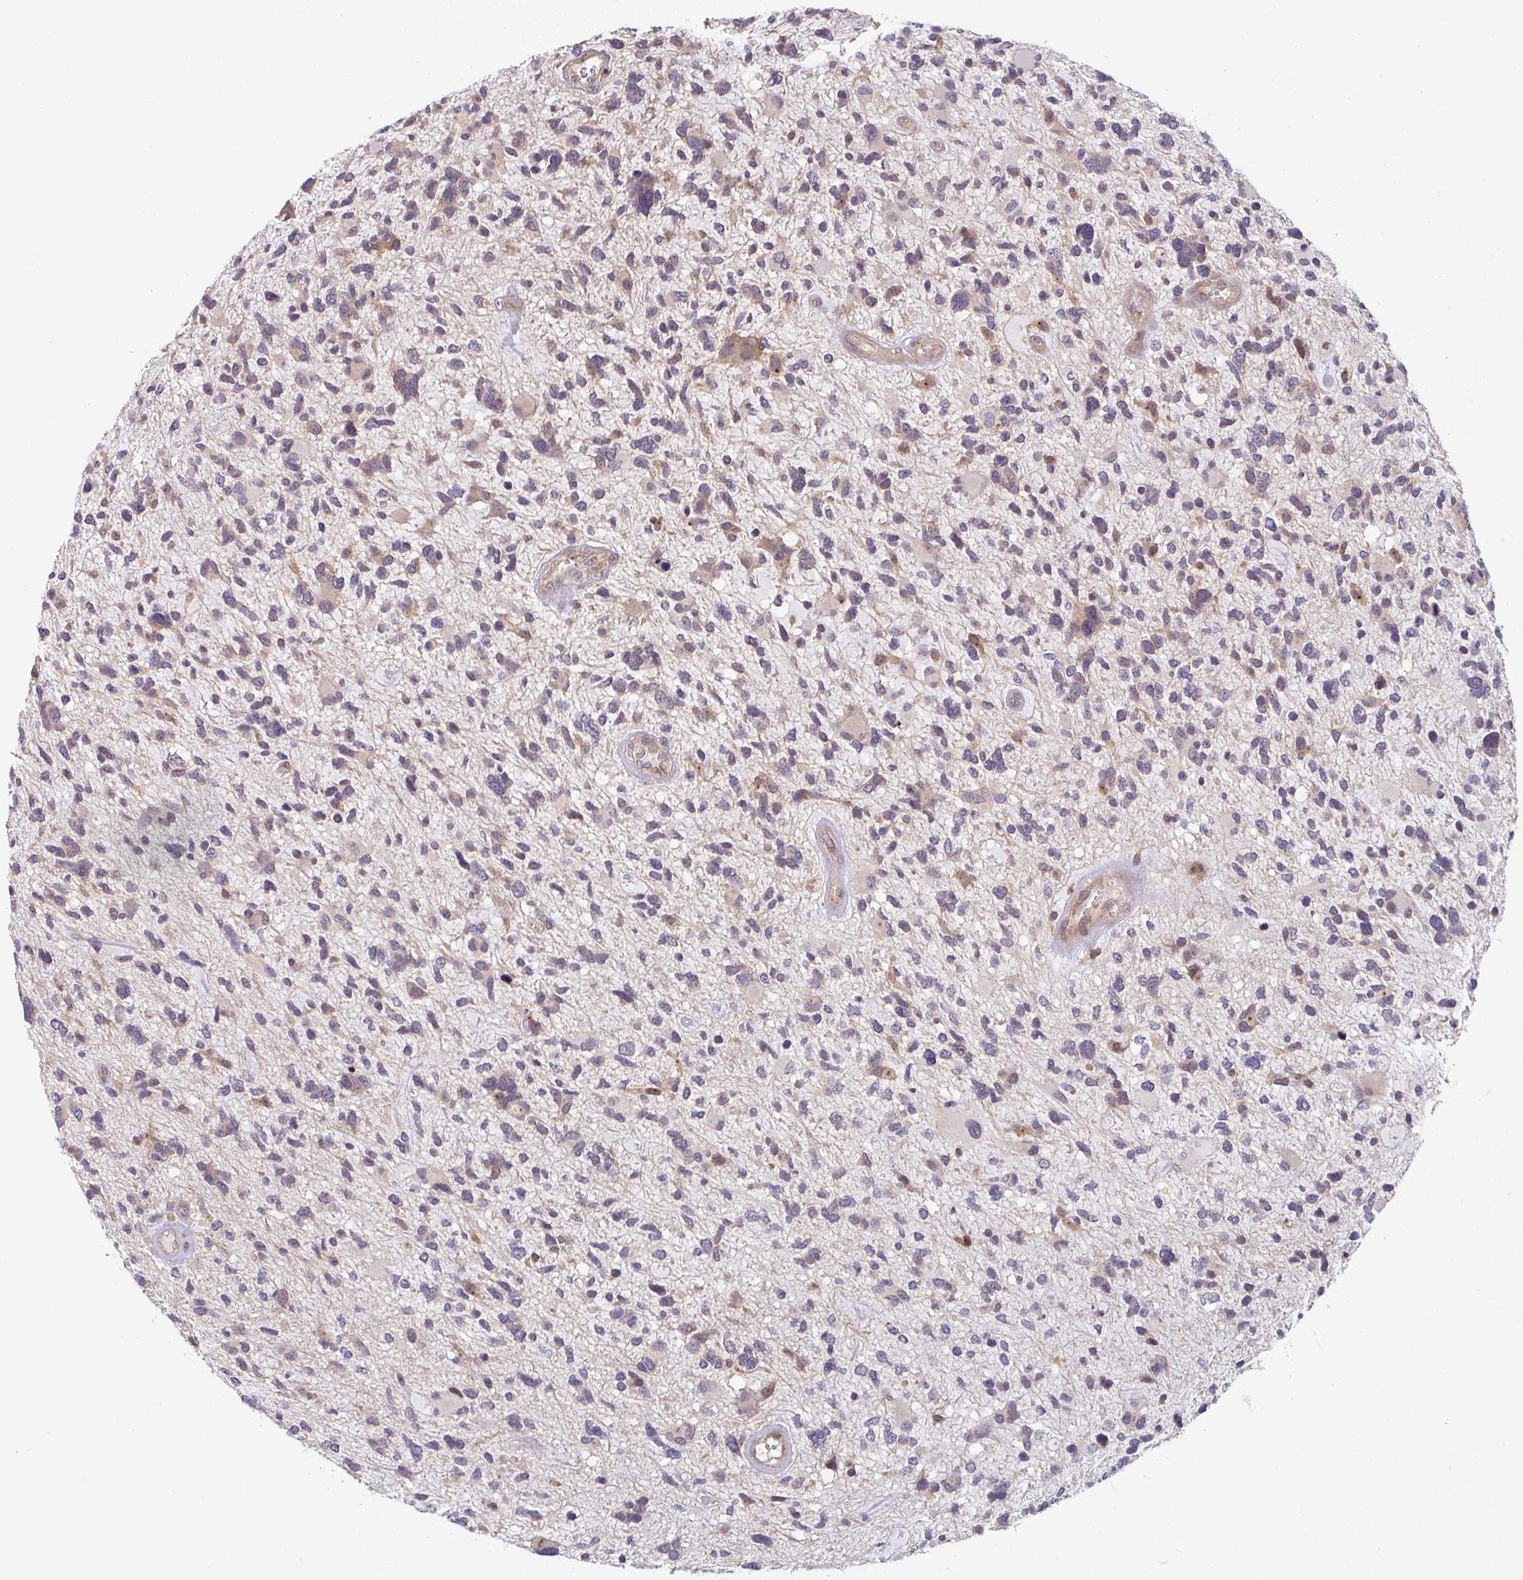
{"staining": {"intensity": "weak", "quantity": "25%-75%", "location": "cytoplasmic/membranous"}, "tissue": "glioma", "cell_type": "Tumor cells", "image_type": "cancer", "snomed": [{"axis": "morphology", "description": "Glioma, malignant, High grade"}, {"axis": "topography", "description": "Brain"}], "caption": "An IHC micrograph of neoplastic tissue is shown. Protein staining in brown shows weak cytoplasmic/membranous positivity in malignant glioma (high-grade) within tumor cells. Nuclei are stained in blue.", "gene": "RANGRF", "patient": {"sex": "female", "age": 11}}